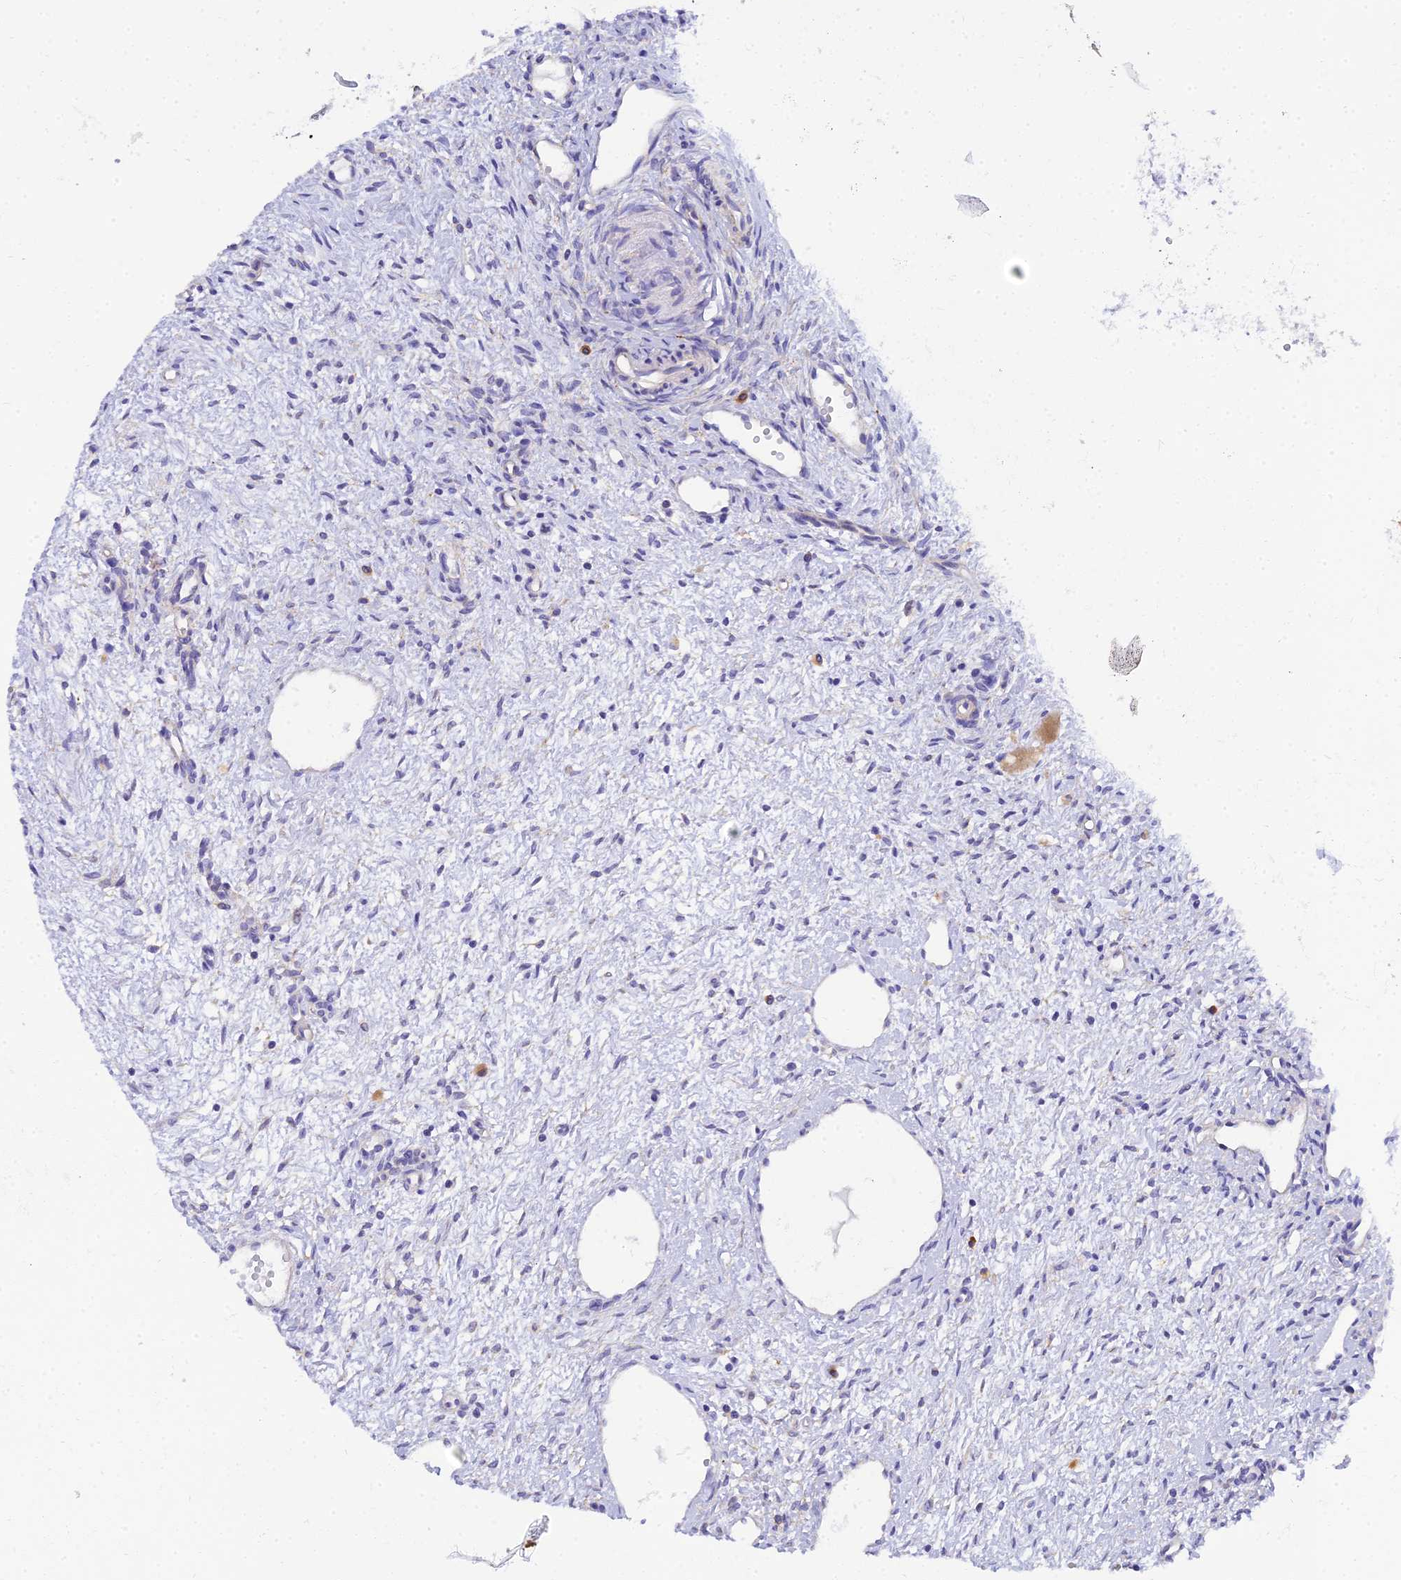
{"staining": {"intensity": "negative", "quantity": "none", "location": "none"}, "tissue": "ovary", "cell_type": "Ovarian stroma cells", "image_type": "normal", "snomed": [{"axis": "morphology", "description": "Normal tissue, NOS"}, {"axis": "topography", "description": "Ovary"}], "caption": "Immunohistochemistry of normal human ovary displays no staining in ovarian stroma cells.", "gene": "ARL8A", "patient": {"sex": "female", "age": 51}}